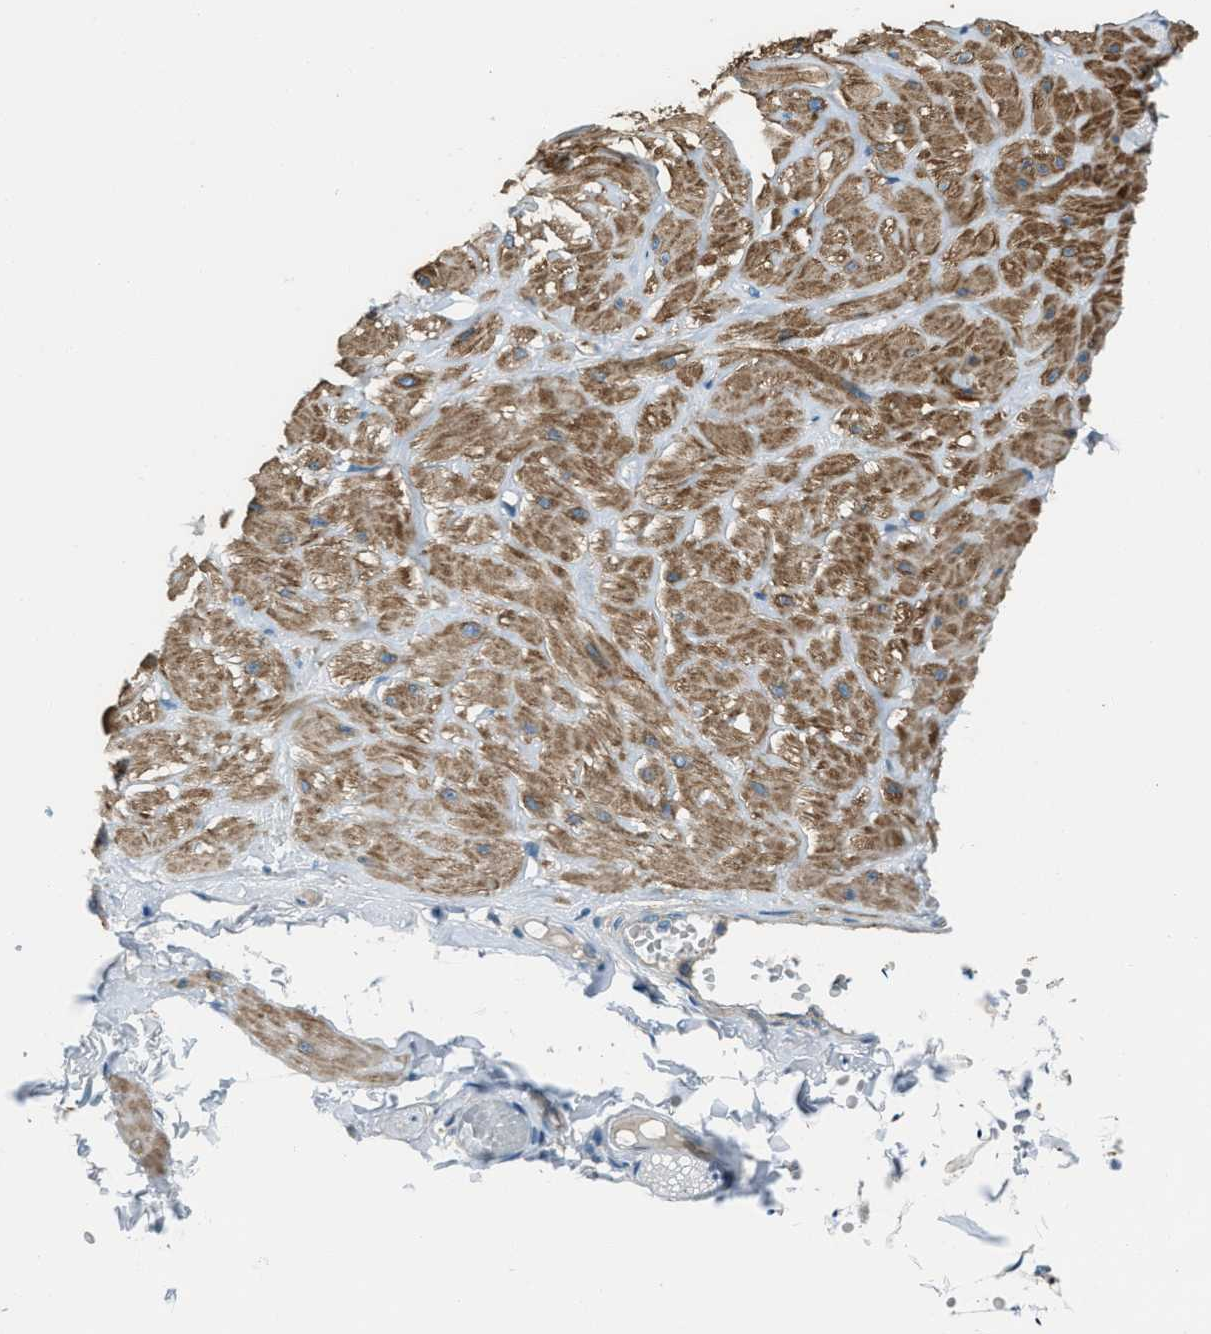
{"staining": {"intensity": "moderate", "quantity": "25%-75%", "location": "cytoplasmic/membranous"}, "tissue": "adipose tissue", "cell_type": "Adipocytes", "image_type": "normal", "snomed": [{"axis": "morphology", "description": "Normal tissue, NOS"}, {"axis": "topography", "description": "Adipose tissue"}, {"axis": "topography", "description": "Vascular tissue"}, {"axis": "topography", "description": "Peripheral nerve tissue"}], "caption": "This is a photomicrograph of immunohistochemistry (IHC) staining of normal adipose tissue, which shows moderate staining in the cytoplasmic/membranous of adipocytes.", "gene": "SVIL", "patient": {"sex": "male", "age": 25}}